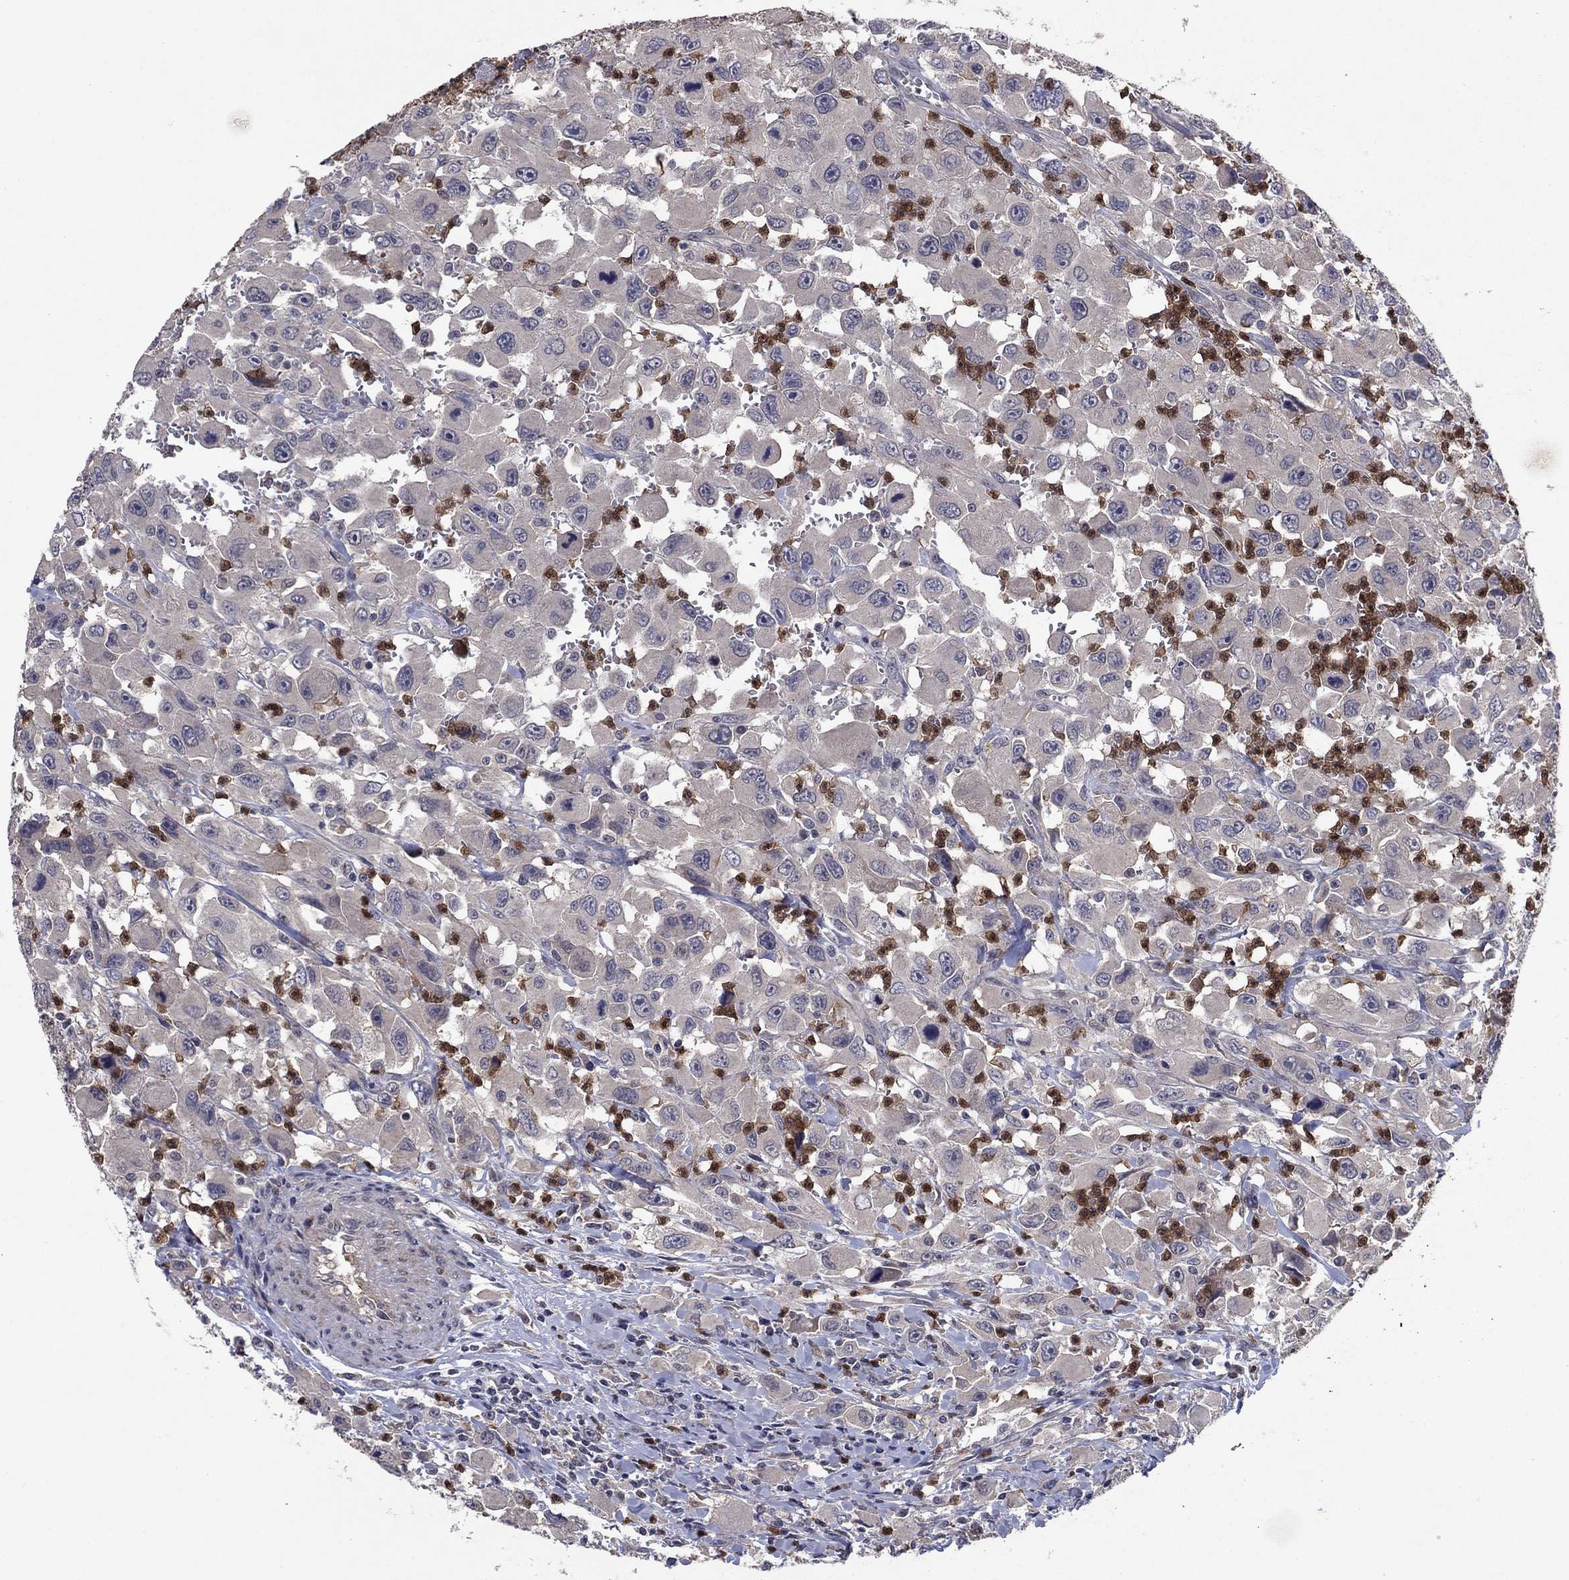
{"staining": {"intensity": "moderate", "quantity": "<25%", "location": "cytoplasmic/membranous"}, "tissue": "head and neck cancer", "cell_type": "Tumor cells", "image_type": "cancer", "snomed": [{"axis": "morphology", "description": "Squamous cell carcinoma, NOS"}, {"axis": "morphology", "description": "Squamous cell carcinoma, metastatic, NOS"}, {"axis": "topography", "description": "Oral tissue"}, {"axis": "topography", "description": "Head-Neck"}], "caption": "Immunohistochemical staining of metastatic squamous cell carcinoma (head and neck) exhibits low levels of moderate cytoplasmic/membranous staining in about <25% of tumor cells.", "gene": "MSRB1", "patient": {"sex": "female", "age": 85}}